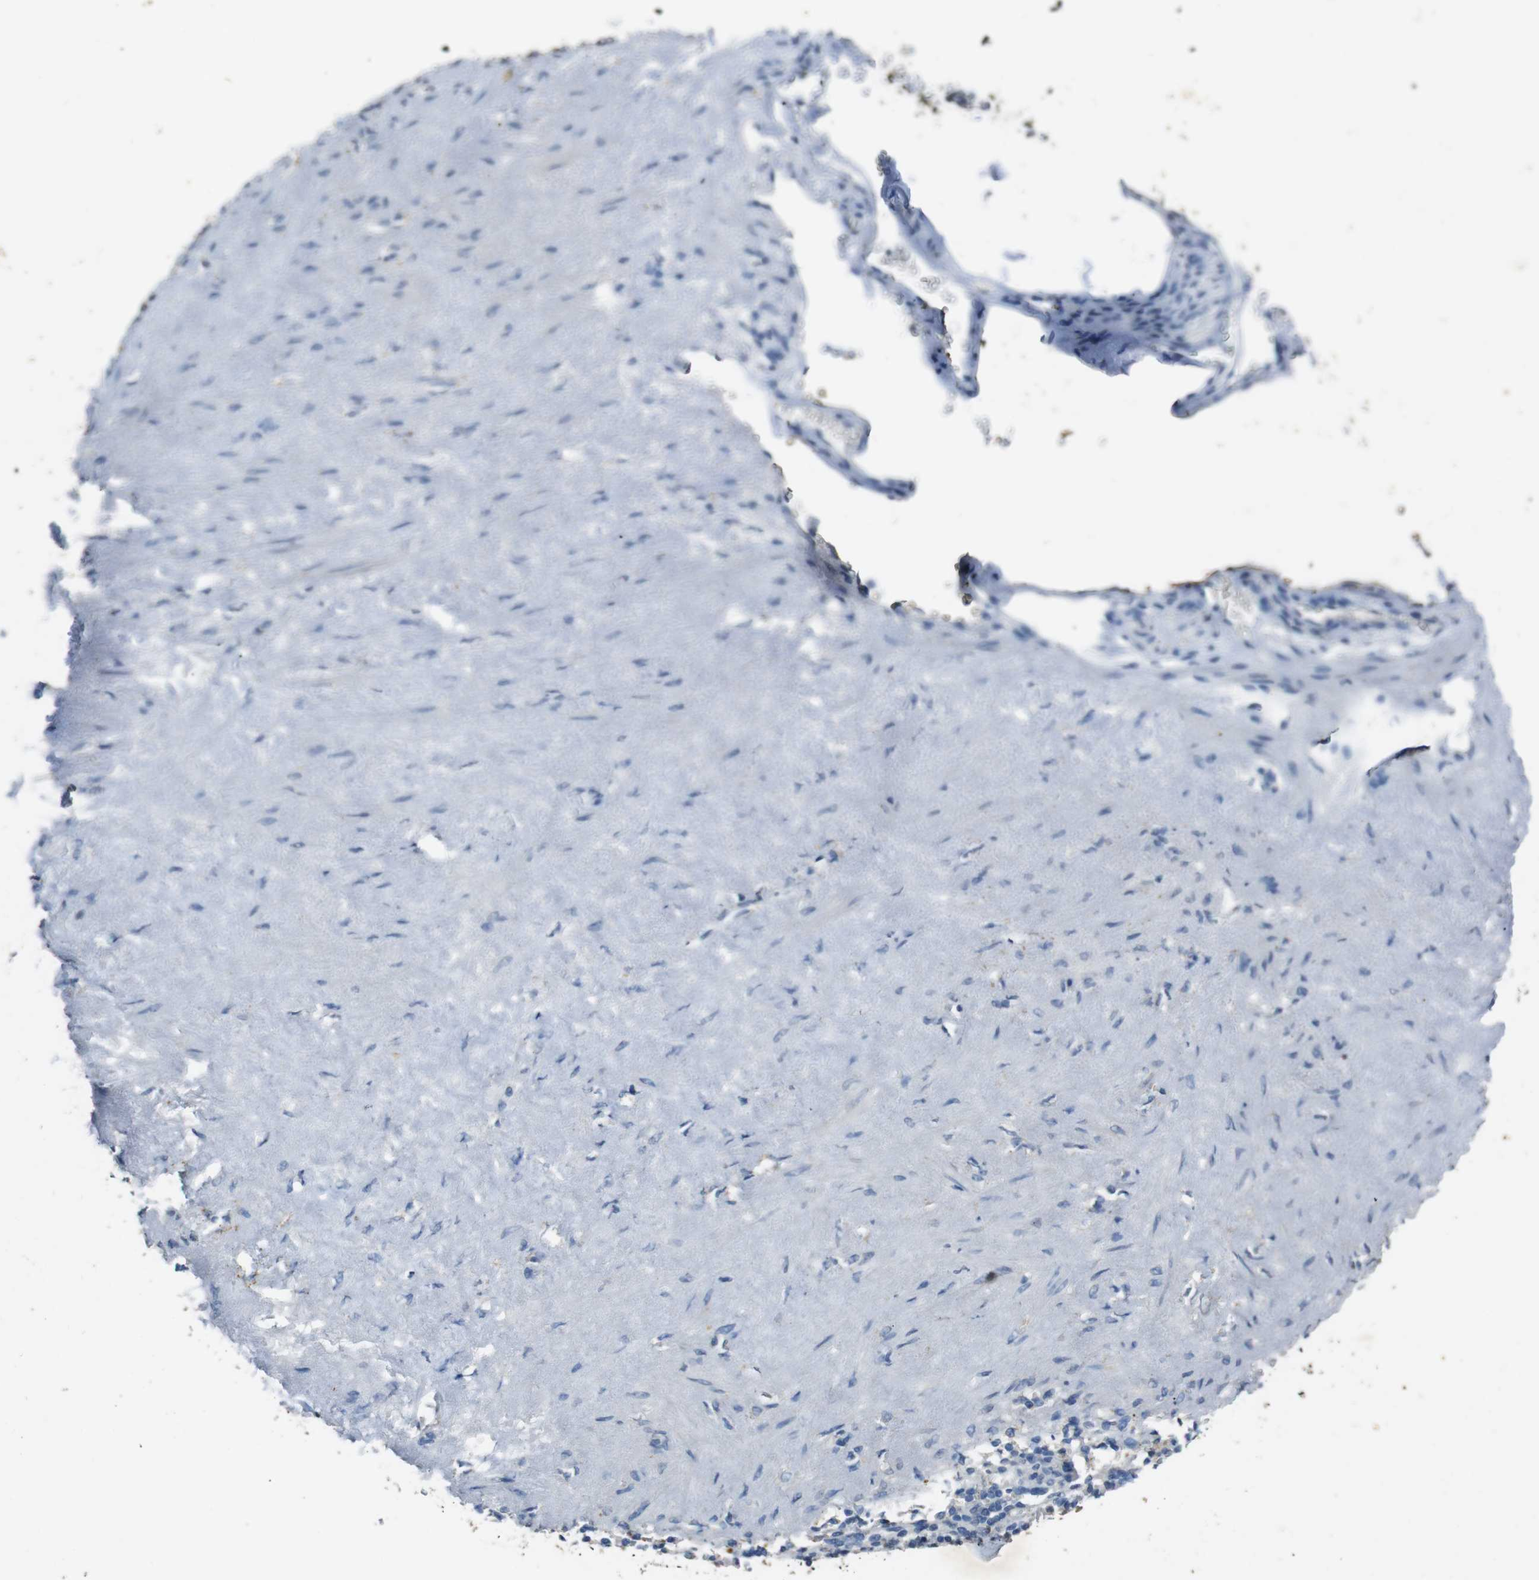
{"staining": {"intensity": "negative", "quantity": "none", "location": "none"}, "tissue": "spleen", "cell_type": "Cells in red pulp", "image_type": "normal", "snomed": [{"axis": "morphology", "description": "Normal tissue, NOS"}, {"axis": "topography", "description": "Spleen"}], "caption": "High magnification brightfield microscopy of benign spleen stained with DAB (3,3'-diaminobenzidine) (brown) and counterstained with hematoxylin (blue): cells in red pulp show no significant expression. (Stains: DAB (3,3'-diaminobenzidine) IHC with hematoxylin counter stain, Microscopy: brightfield microscopy at high magnification).", "gene": "STBD1", "patient": {"sex": "female", "age": 74}}